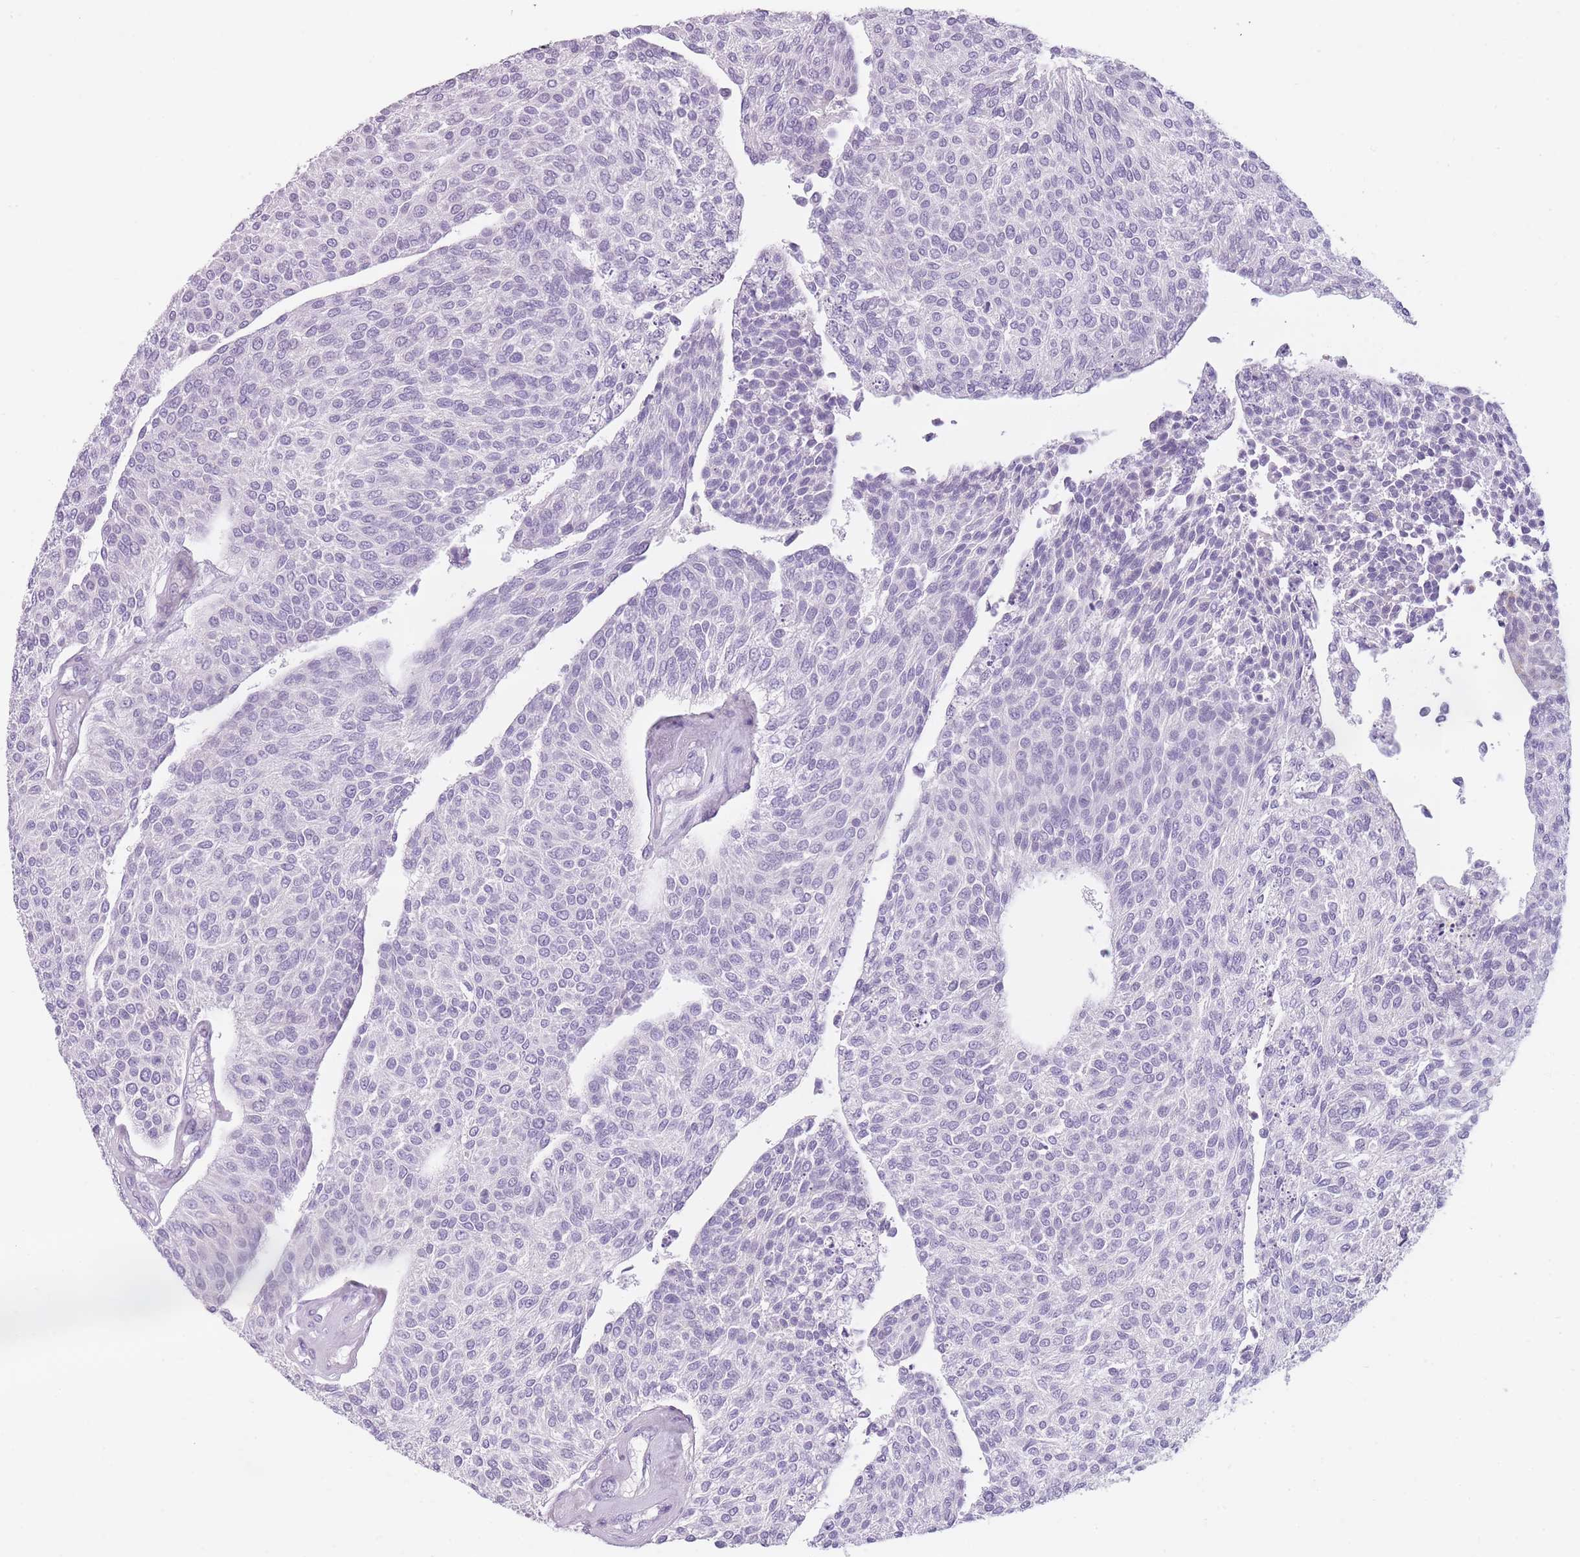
{"staining": {"intensity": "negative", "quantity": "none", "location": "none"}, "tissue": "urothelial cancer", "cell_type": "Tumor cells", "image_type": "cancer", "snomed": [{"axis": "morphology", "description": "Urothelial carcinoma, NOS"}, {"axis": "topography", "description": "Urinary bladder"}], "caption": "Tumor cells are negative for protein expression in human transitional cell carcinoma.", "gene": "GGT1", "patient": {"sex": "male", "age": 55}}